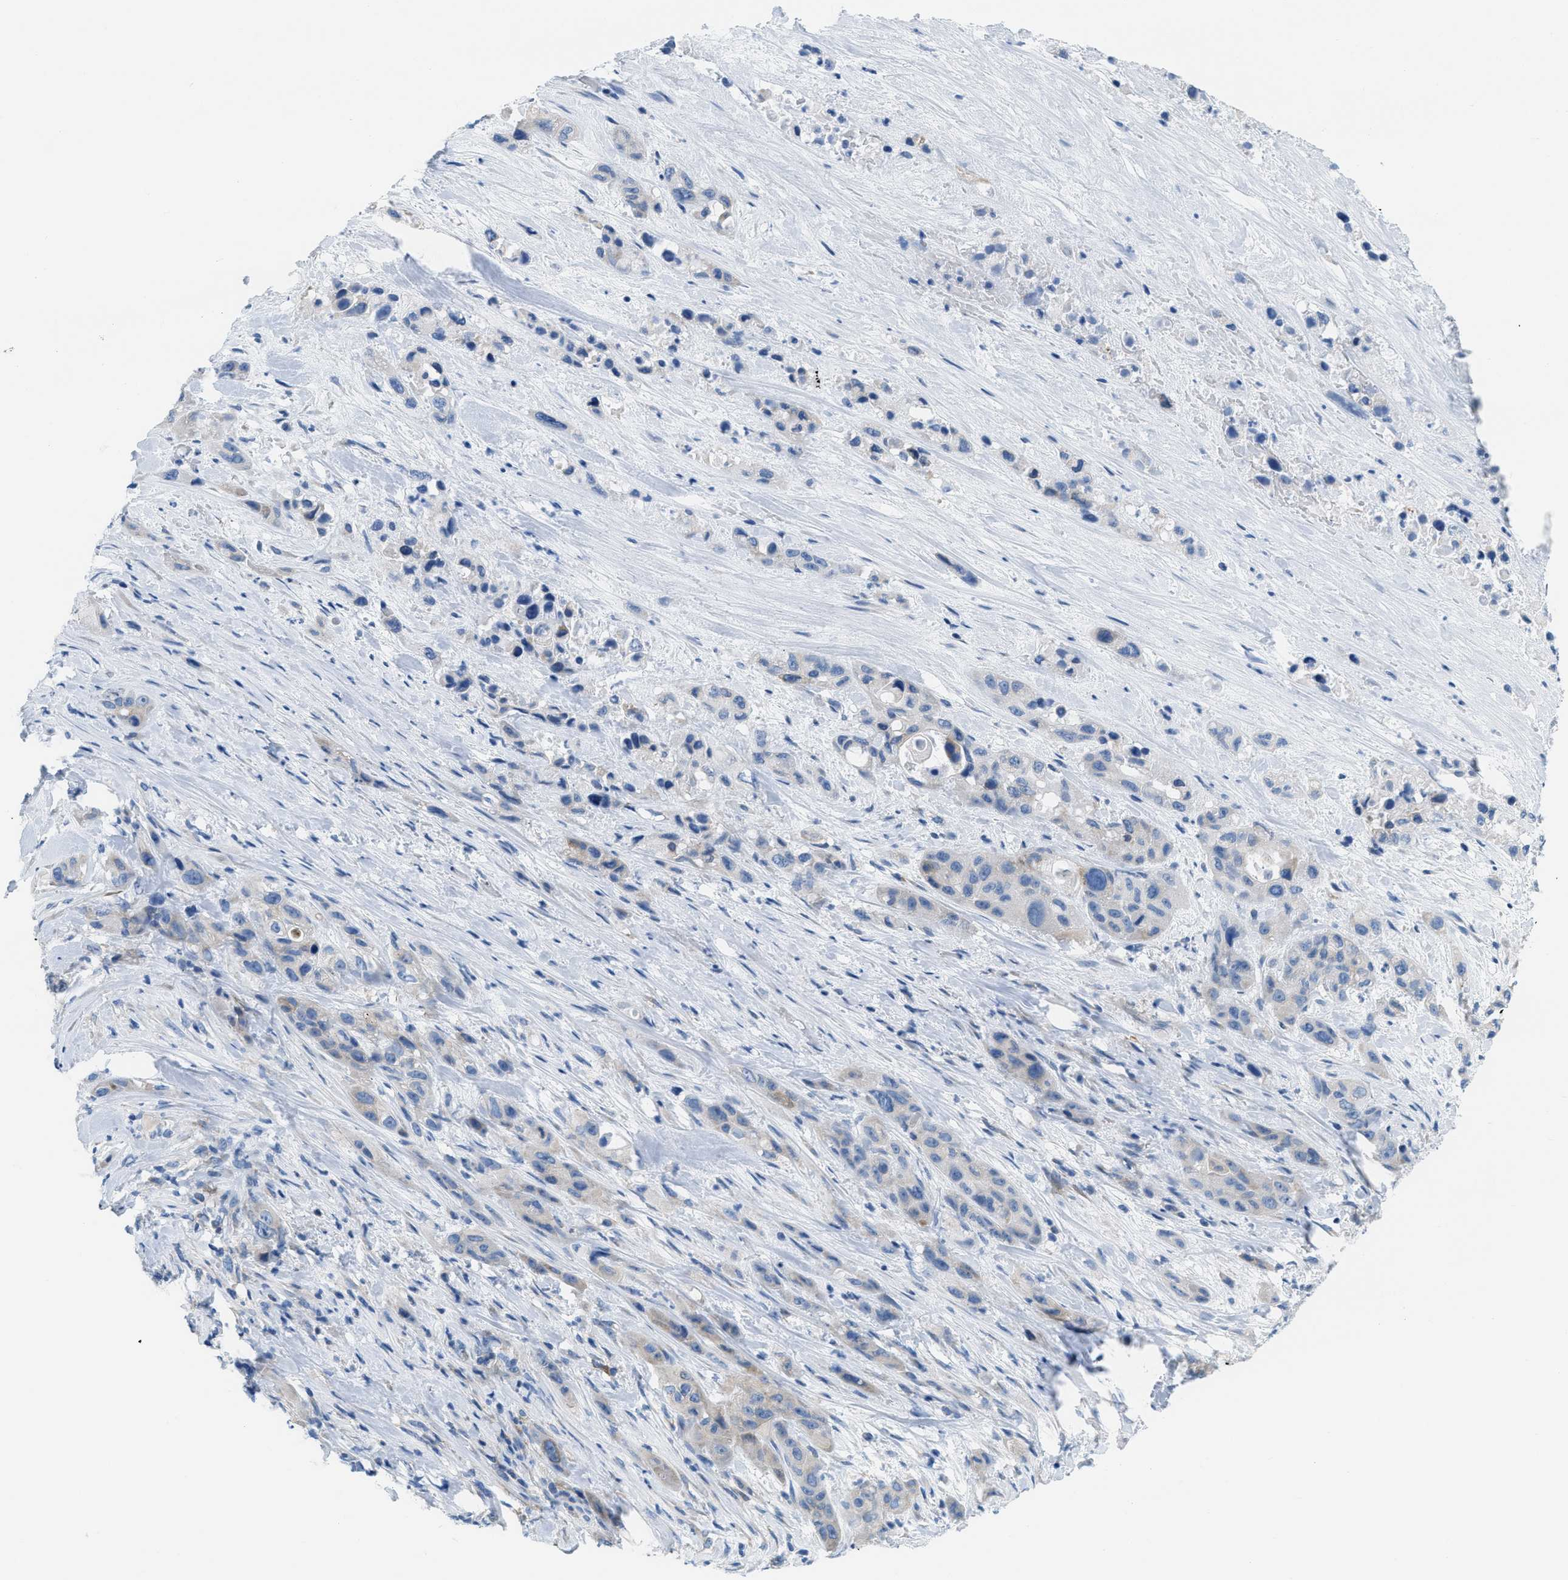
{"staining": {"intensity": "weak", "quantity": ">75%", "location": "cytoplasmic/membranous"}, "tissue": "pancreatic cancer", "cell_type": "Tumor cells", "image_type": "cancer", "snomed": [{"axis": "morphology", "description": "Adenocarcinoma, NOS"}, {"axis": "topography", "description": "Pancreas"}], "caption": "Weak cytoplasmic/membranous protein staining is seen in approximately >75% of tumor cells in pancreatic adenocarcinoma.", "gene": "ASGR1", "patient": {"sex": "male", "age": 53}}